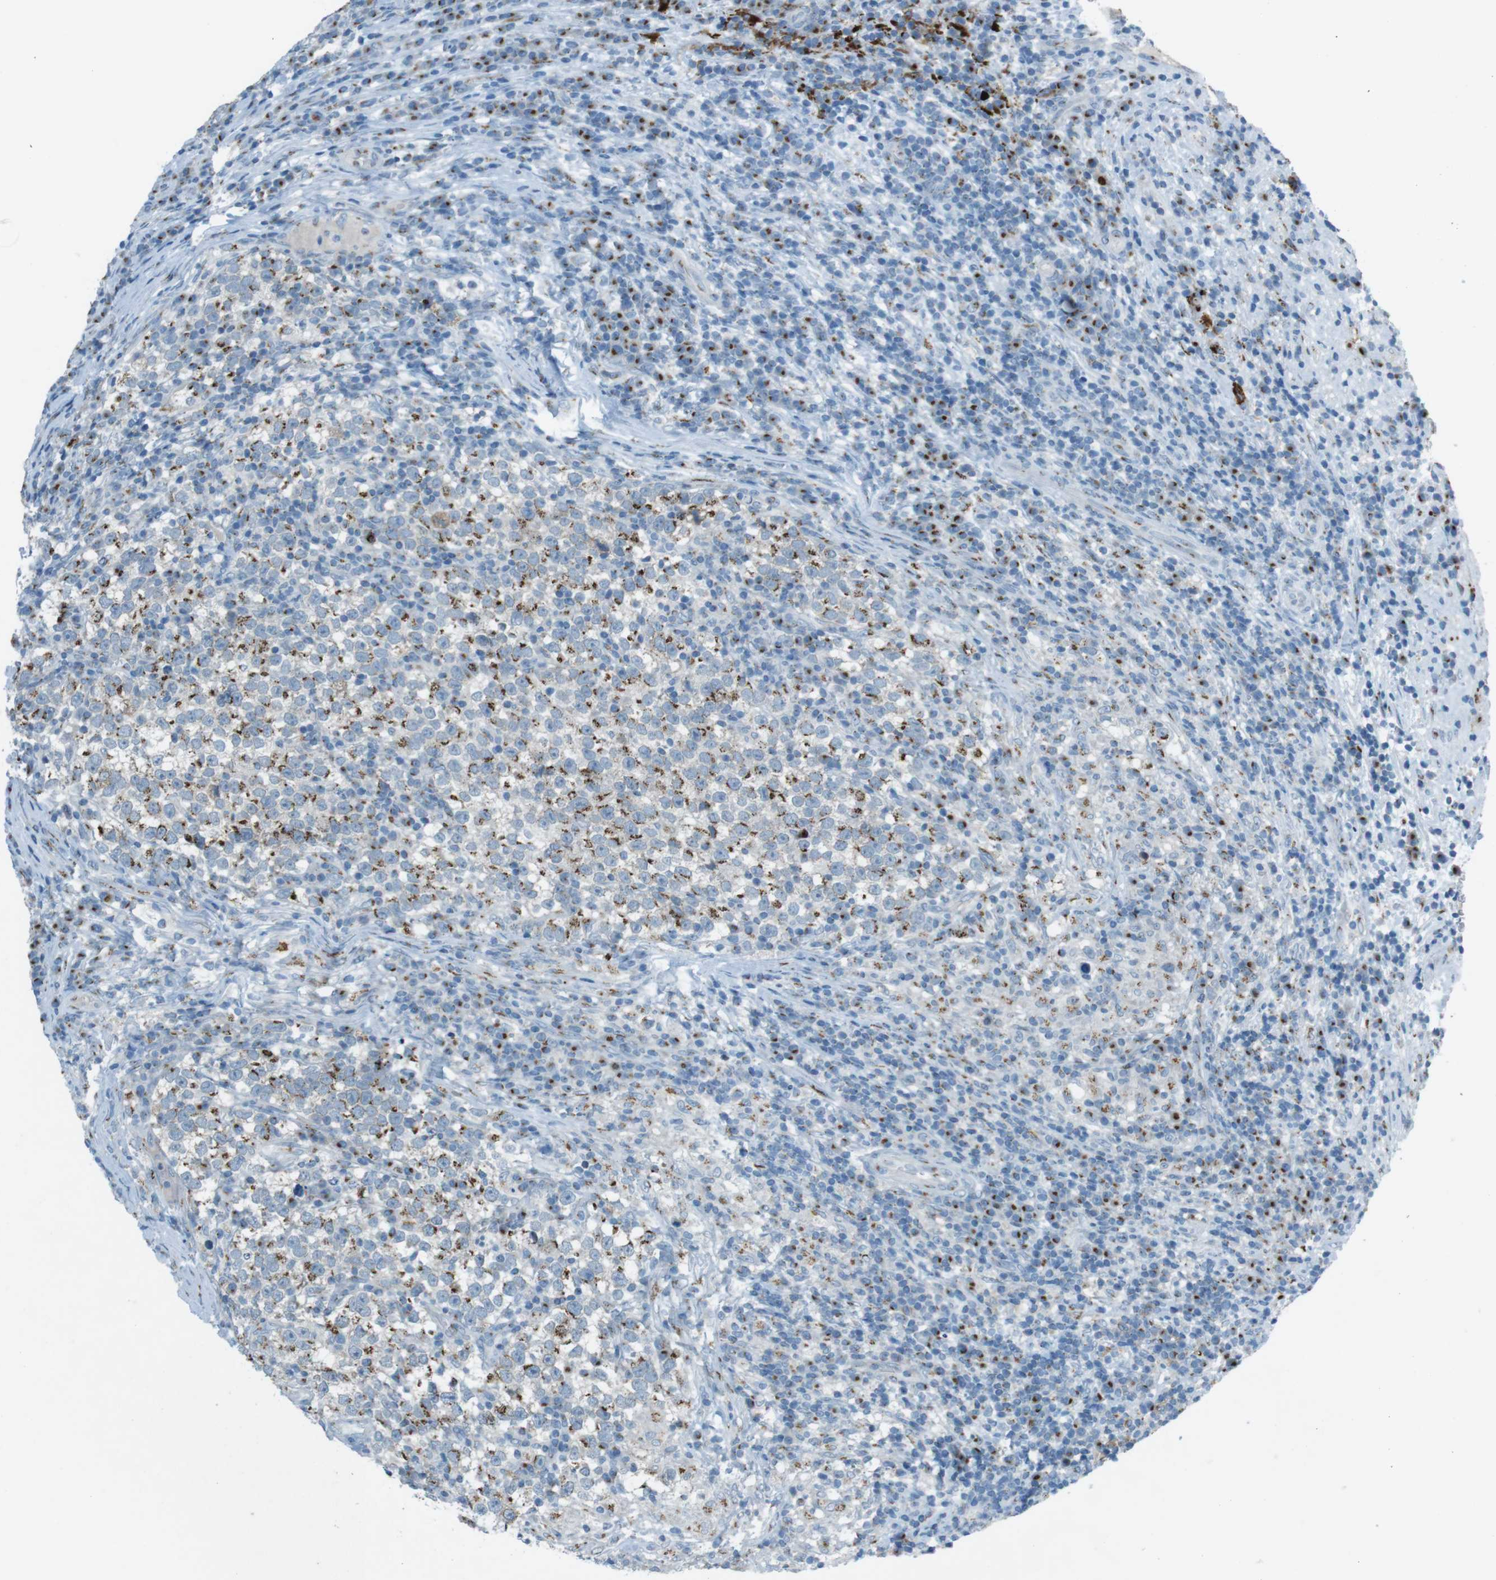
{"staining": {"intensity": "strong", "quantity": "<25%", "location": "cytoplasmic/membranous"}, "tissue": "testis cancer", "cell_type": "Tumor cells", "image_type": "cancer", "snomed": [{"axis": "morphology", "description": "Normal tissue, NOS"}, {"axis": "morphology", "description": "Seminoma, NOS"}, {"axis": "topography", "description": "Testis"}], "caption": "The photomicrograph reveals immunohistochemical staining of testis cancer. There is strong cytoplasmic/membranous expression is present in about <25% of tumor cells. (DAB (3,3'-diaminobenzidine) IHC, brown staining for protein, blue staining for nuclei).", "gene": "TXNDC15", "patient": {"sex": "male", "age": 43}}